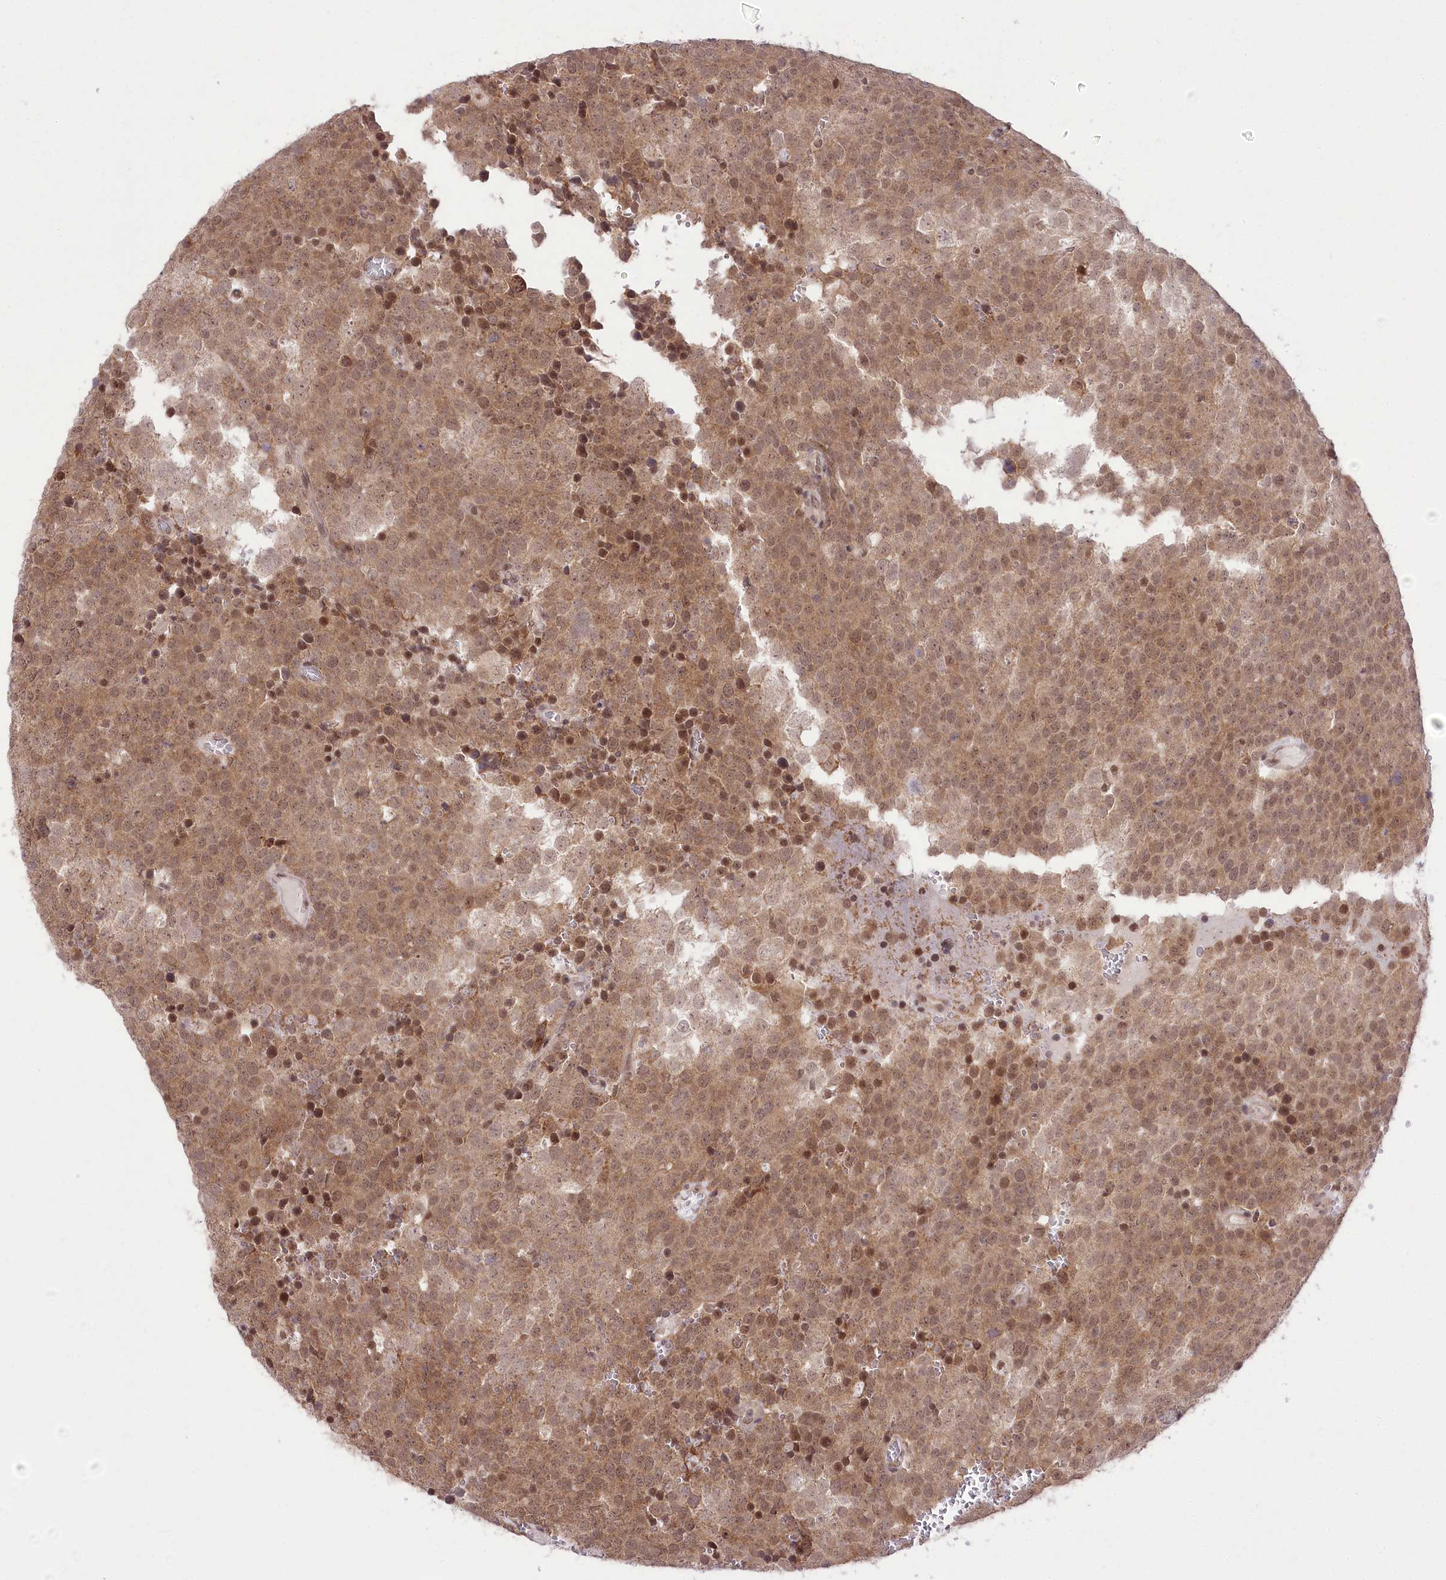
{"staining": {"intensity": "moderate", "quantity": ">75%", "location": "cytoplasmic/membranous"}, "tissue": "testis cancer", "cell_type": "Tumor cells", "image_type": "cancer", "snomed": [{"axis": "morphology", "description": "Seminoma, NOS"}, {"axis": "topography", "description": "Testis"}], "caption": "Immunohistochemistry of seminoma (testis) exhibits medium levels of moderate cytoplasmic/membranous positivity in approximately >75% of tumor cells.", "gene": "ZMAT2", "patient": {"sex": "male", "age": 71}}